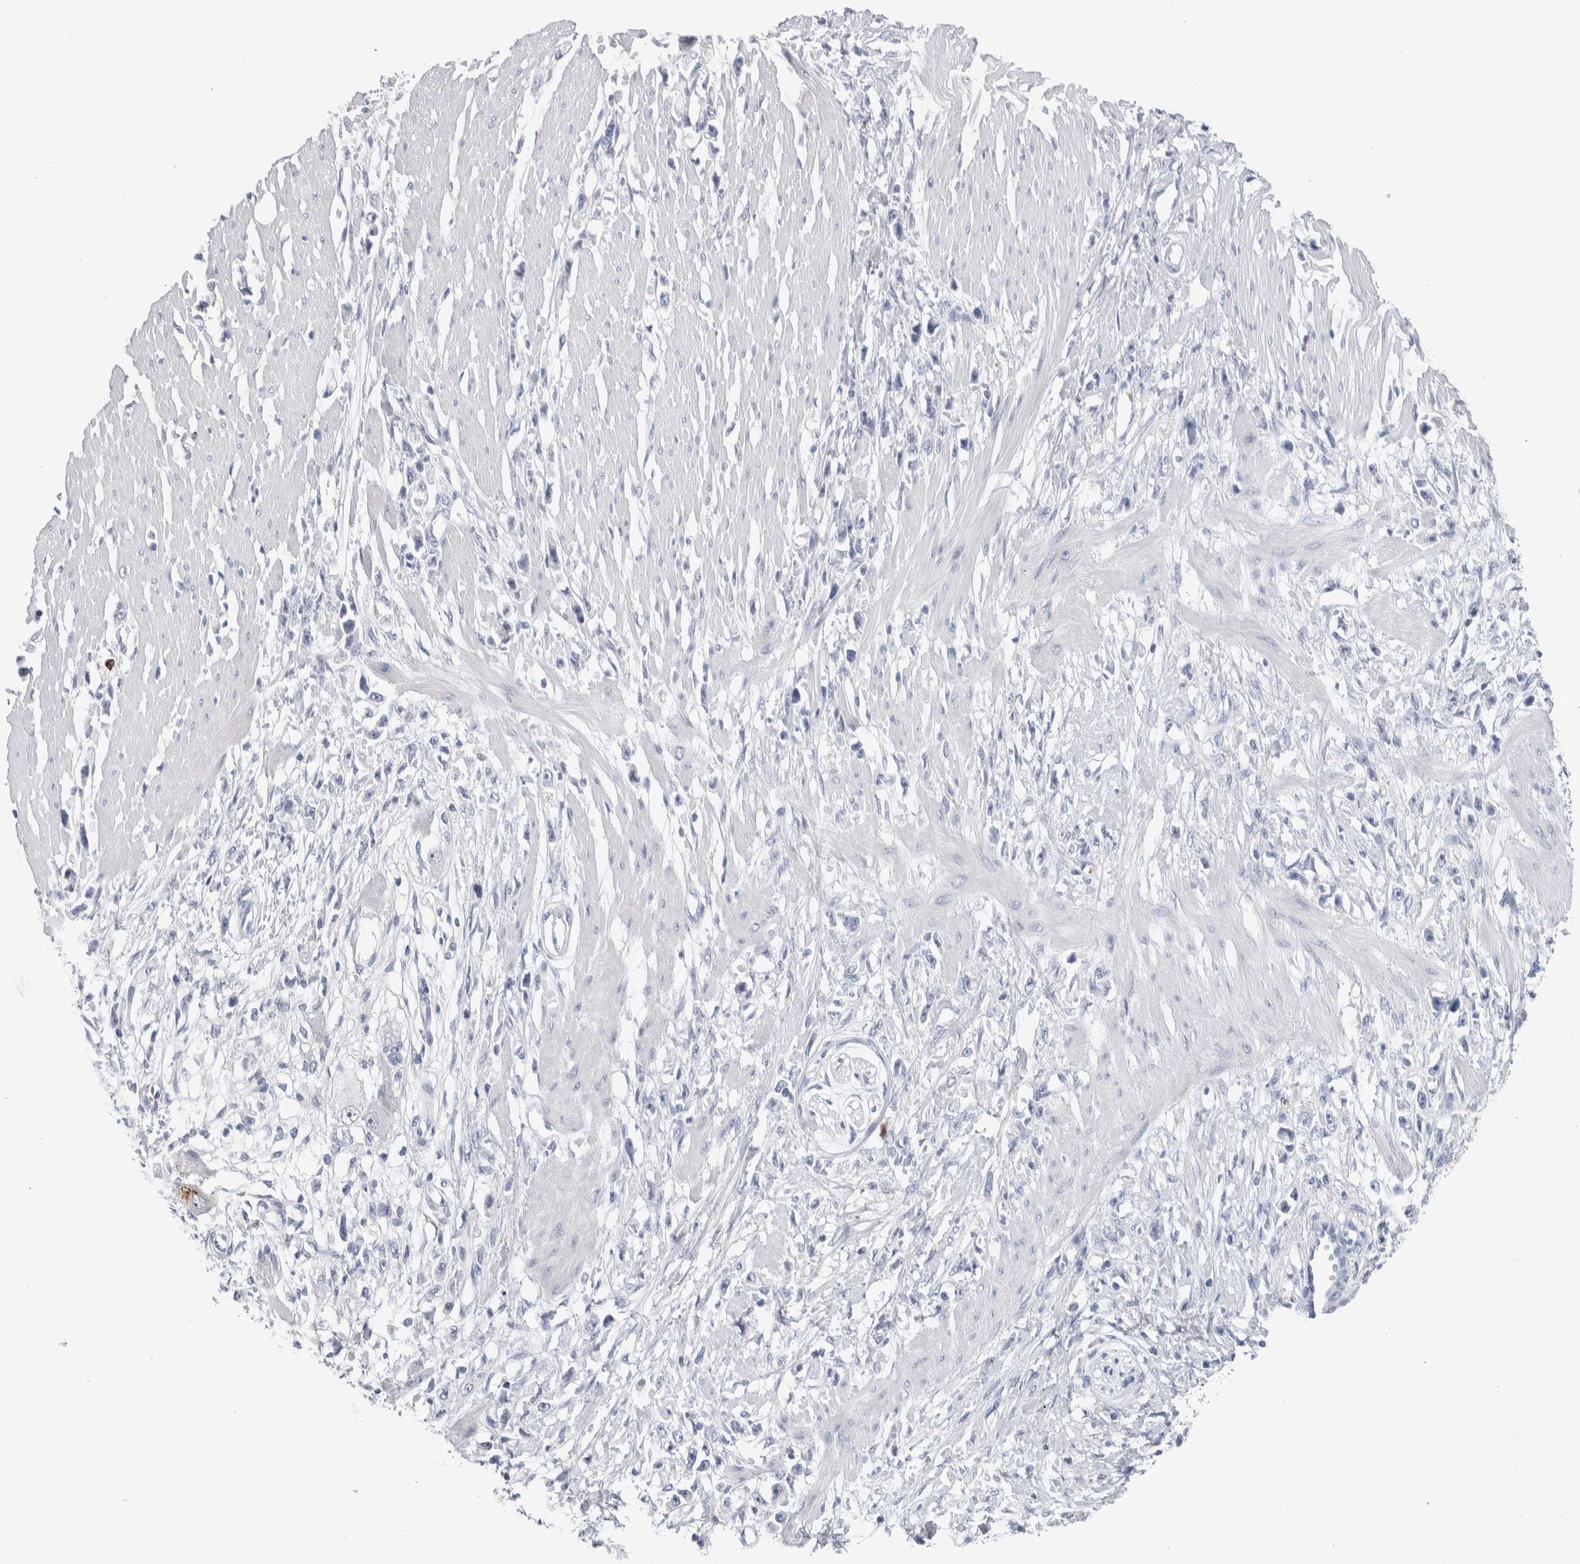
{"staining": {"intensity": "negative", "quantity": "none", "location": "none"}, "tissue": "stomach cancer", "cell_type": "Tumor cells", "image_type": "cancer", "snomed": [{"axis": "morphology", "description": "Adenocarcinoma, NOS"}, {"axis": "topography", "description": "Stomach"}], "caption": "Stomach cancer (adenocarcinoma) was stained to show a protein in brown. There is no significant expression in tumor cells.", "gene": "LURAP1L", "patient": {"sex": "female", "age": 59}}